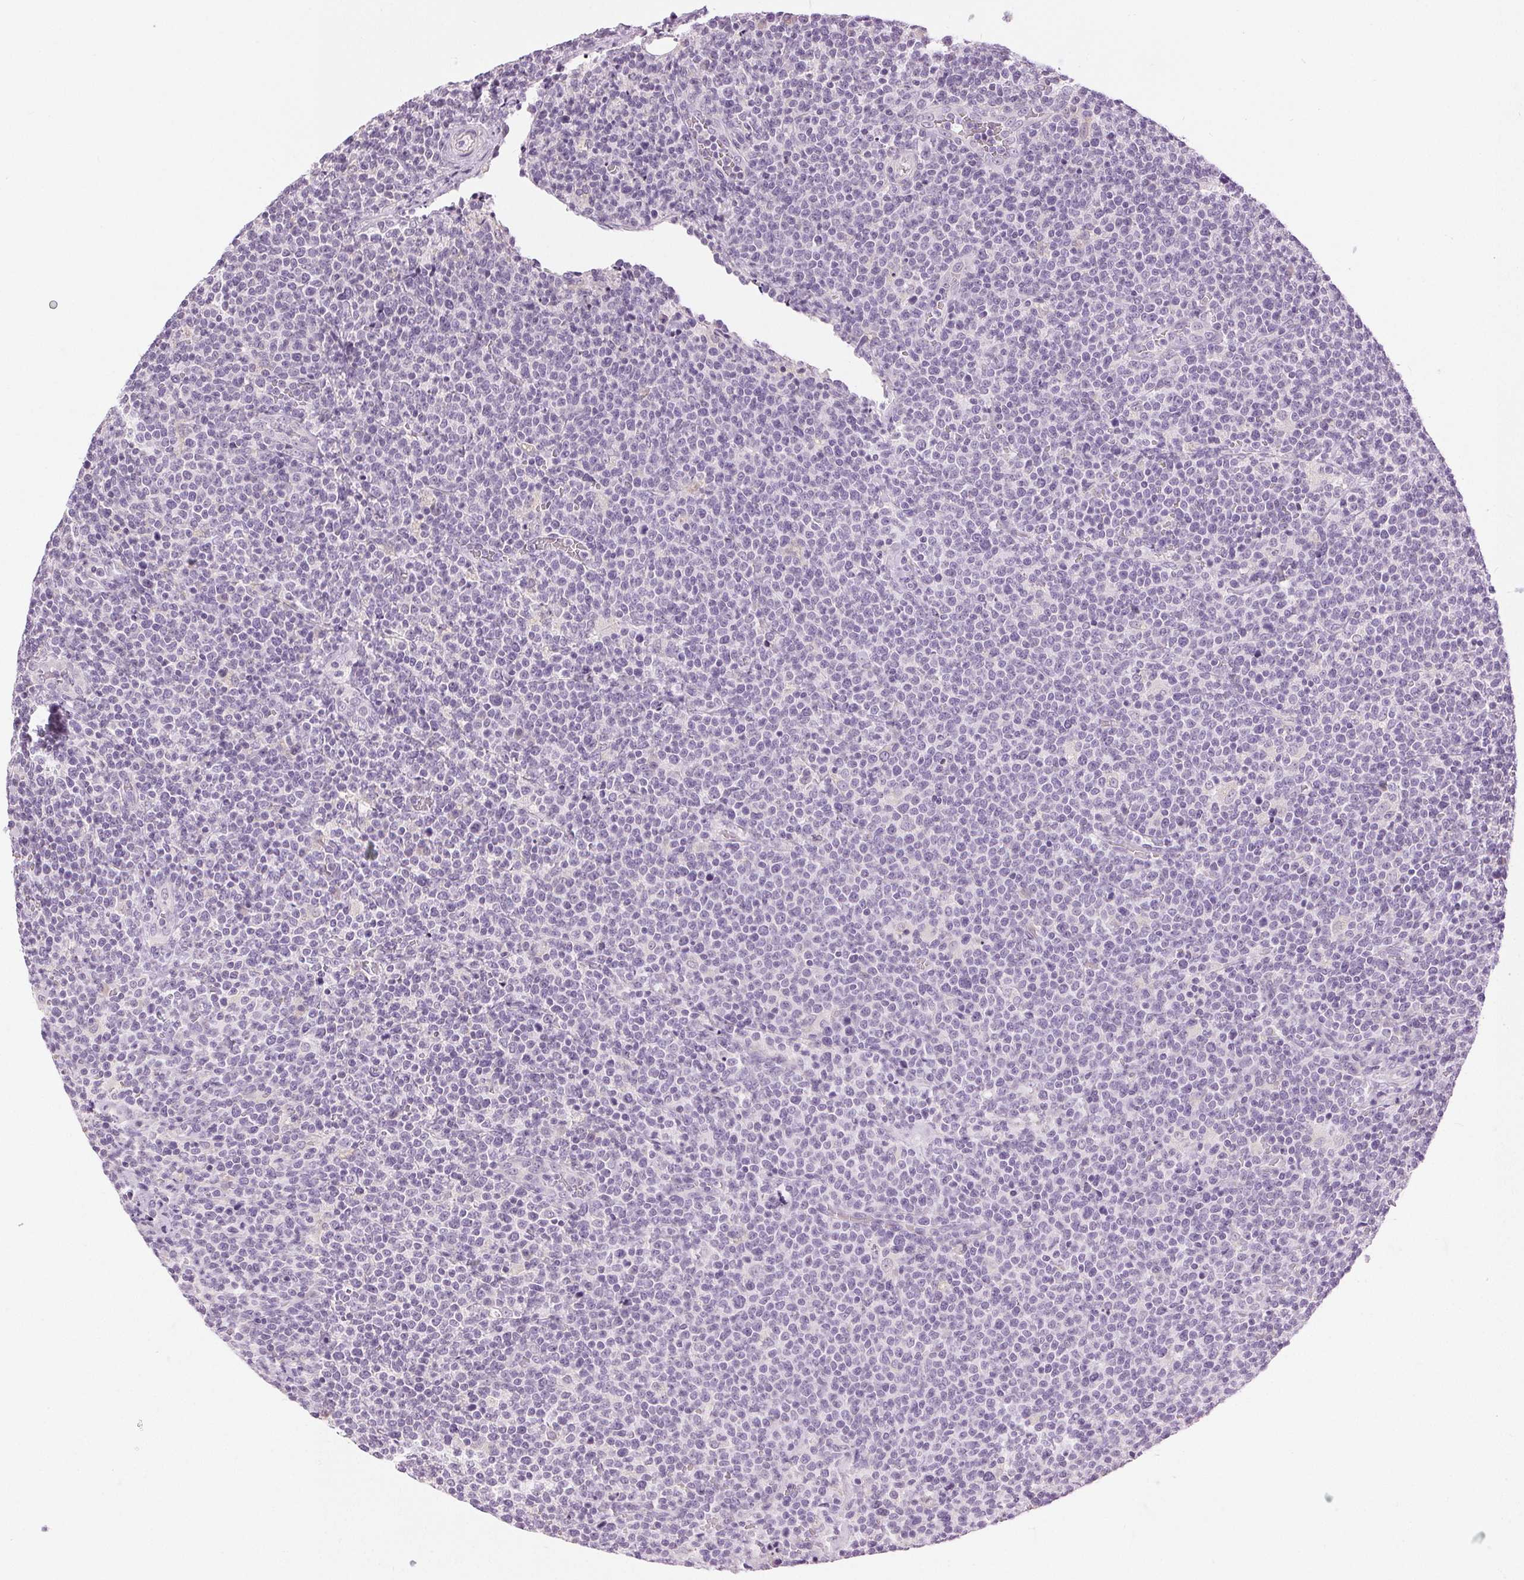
{"staining": {"intensity": "negative", "quantity": "none", "location": "none"}, "tissue": "lymphoma", "cell_type": "Tumor cells", "image_type": "cancer", "snomed": [{"axis": "morphology", "description": "Malignant lymphoma, non-Hodgkin's type, High grade"}, {"axis": "topography", "description": "Lymph node"}], "caption": "Tumor cells show no significant protein positivity in lymphoma. (Stains: DAB immunohistochemistry (IHC) with hematoxylin counter stain, Microscopy: brightfield microscopy at high magnification).", "gene": "DSG3", "patient": {"sex": "male", "age": 61}}